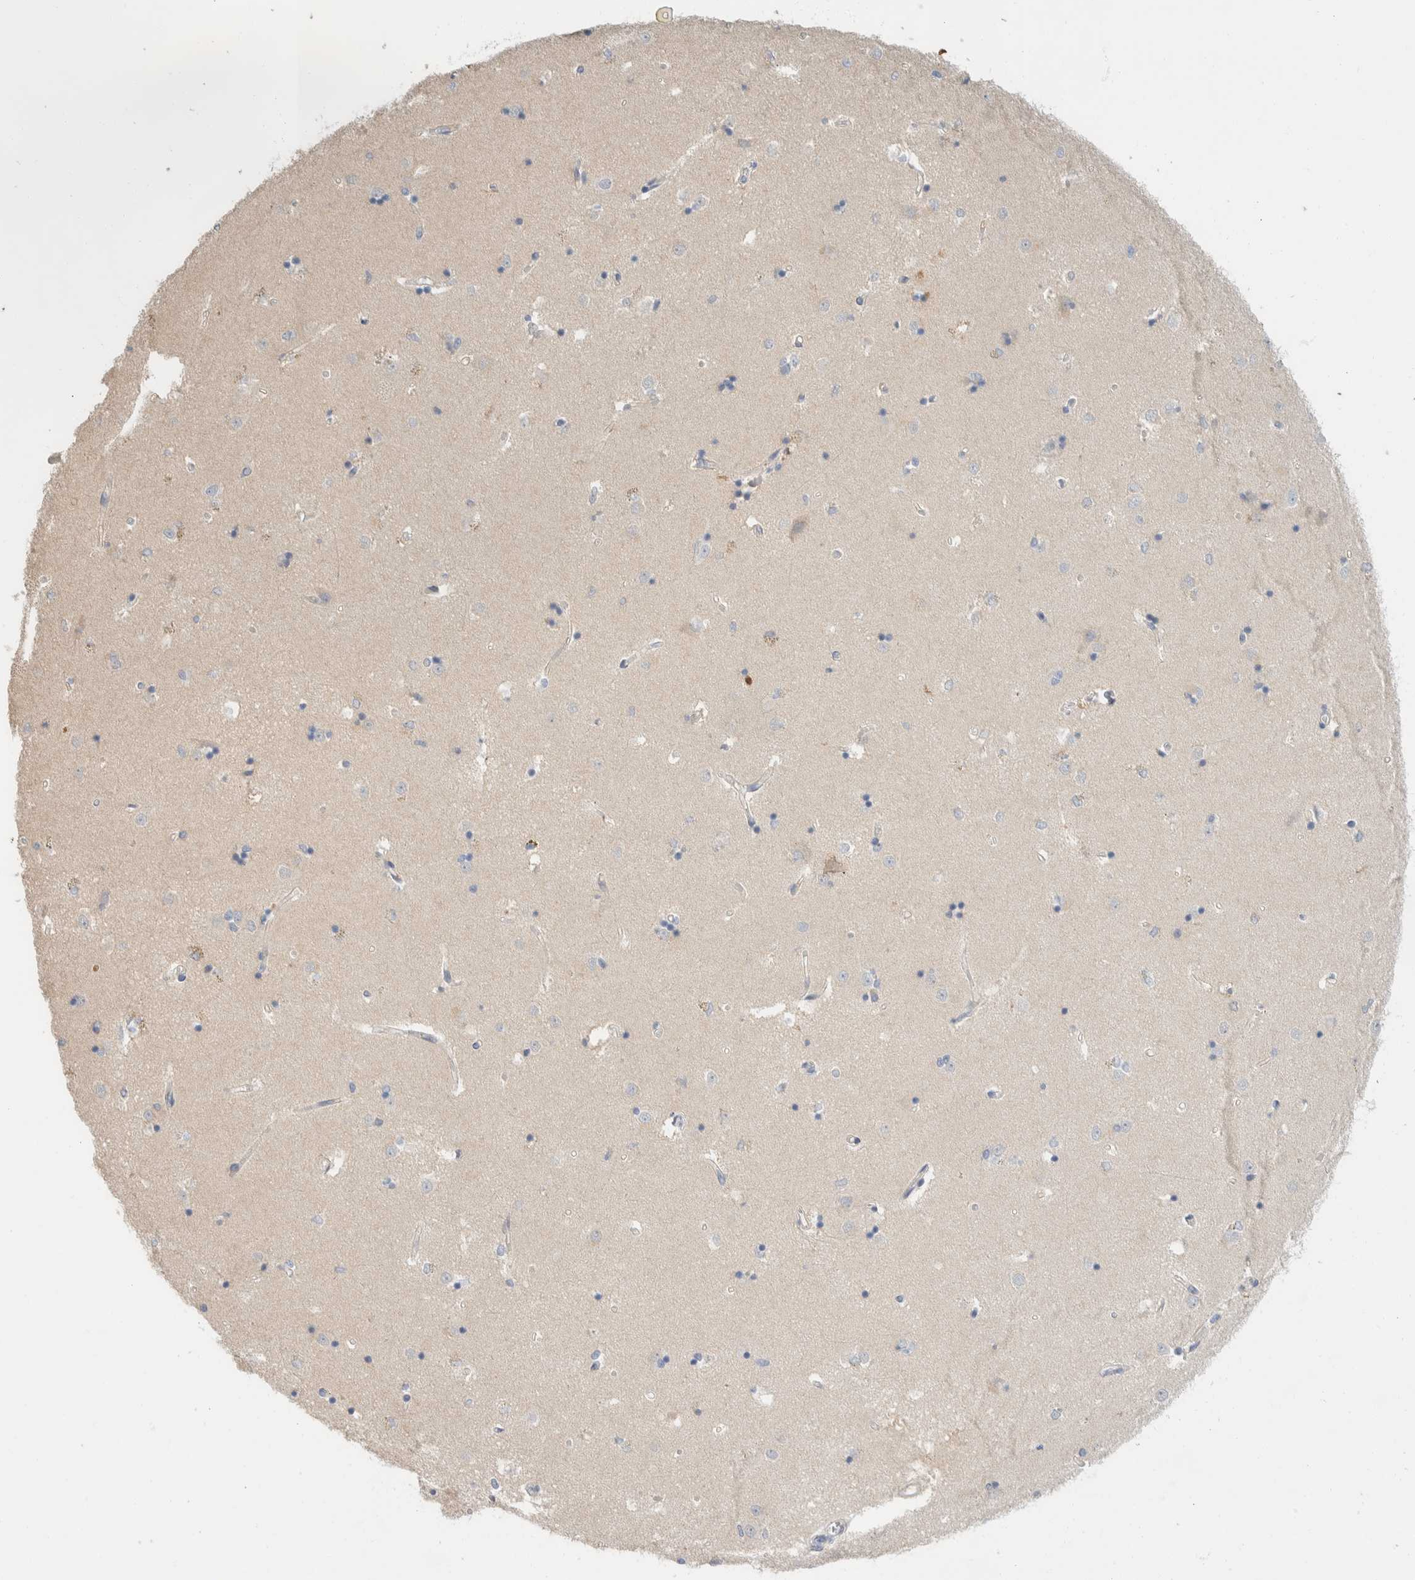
{"staining": {"intensity": "negative", "quantity": "none", "location": "none"}, "tissue": "caudate", "cell_type": "Glial cells", "image_type": "normal", "snomed": [{"axis": "morphology", "description": "Normal tissue, NOS"}, {"axis": "topography", "description": "Lateral ventricle wall"}], "caption": "Immunohistochemical staining of unremarkable human caudate shows no significant positivity in glial cells. Nuclei are stained in blue.", "gene": "SETD4", "patient": {"sex": "male", "age": 45}}